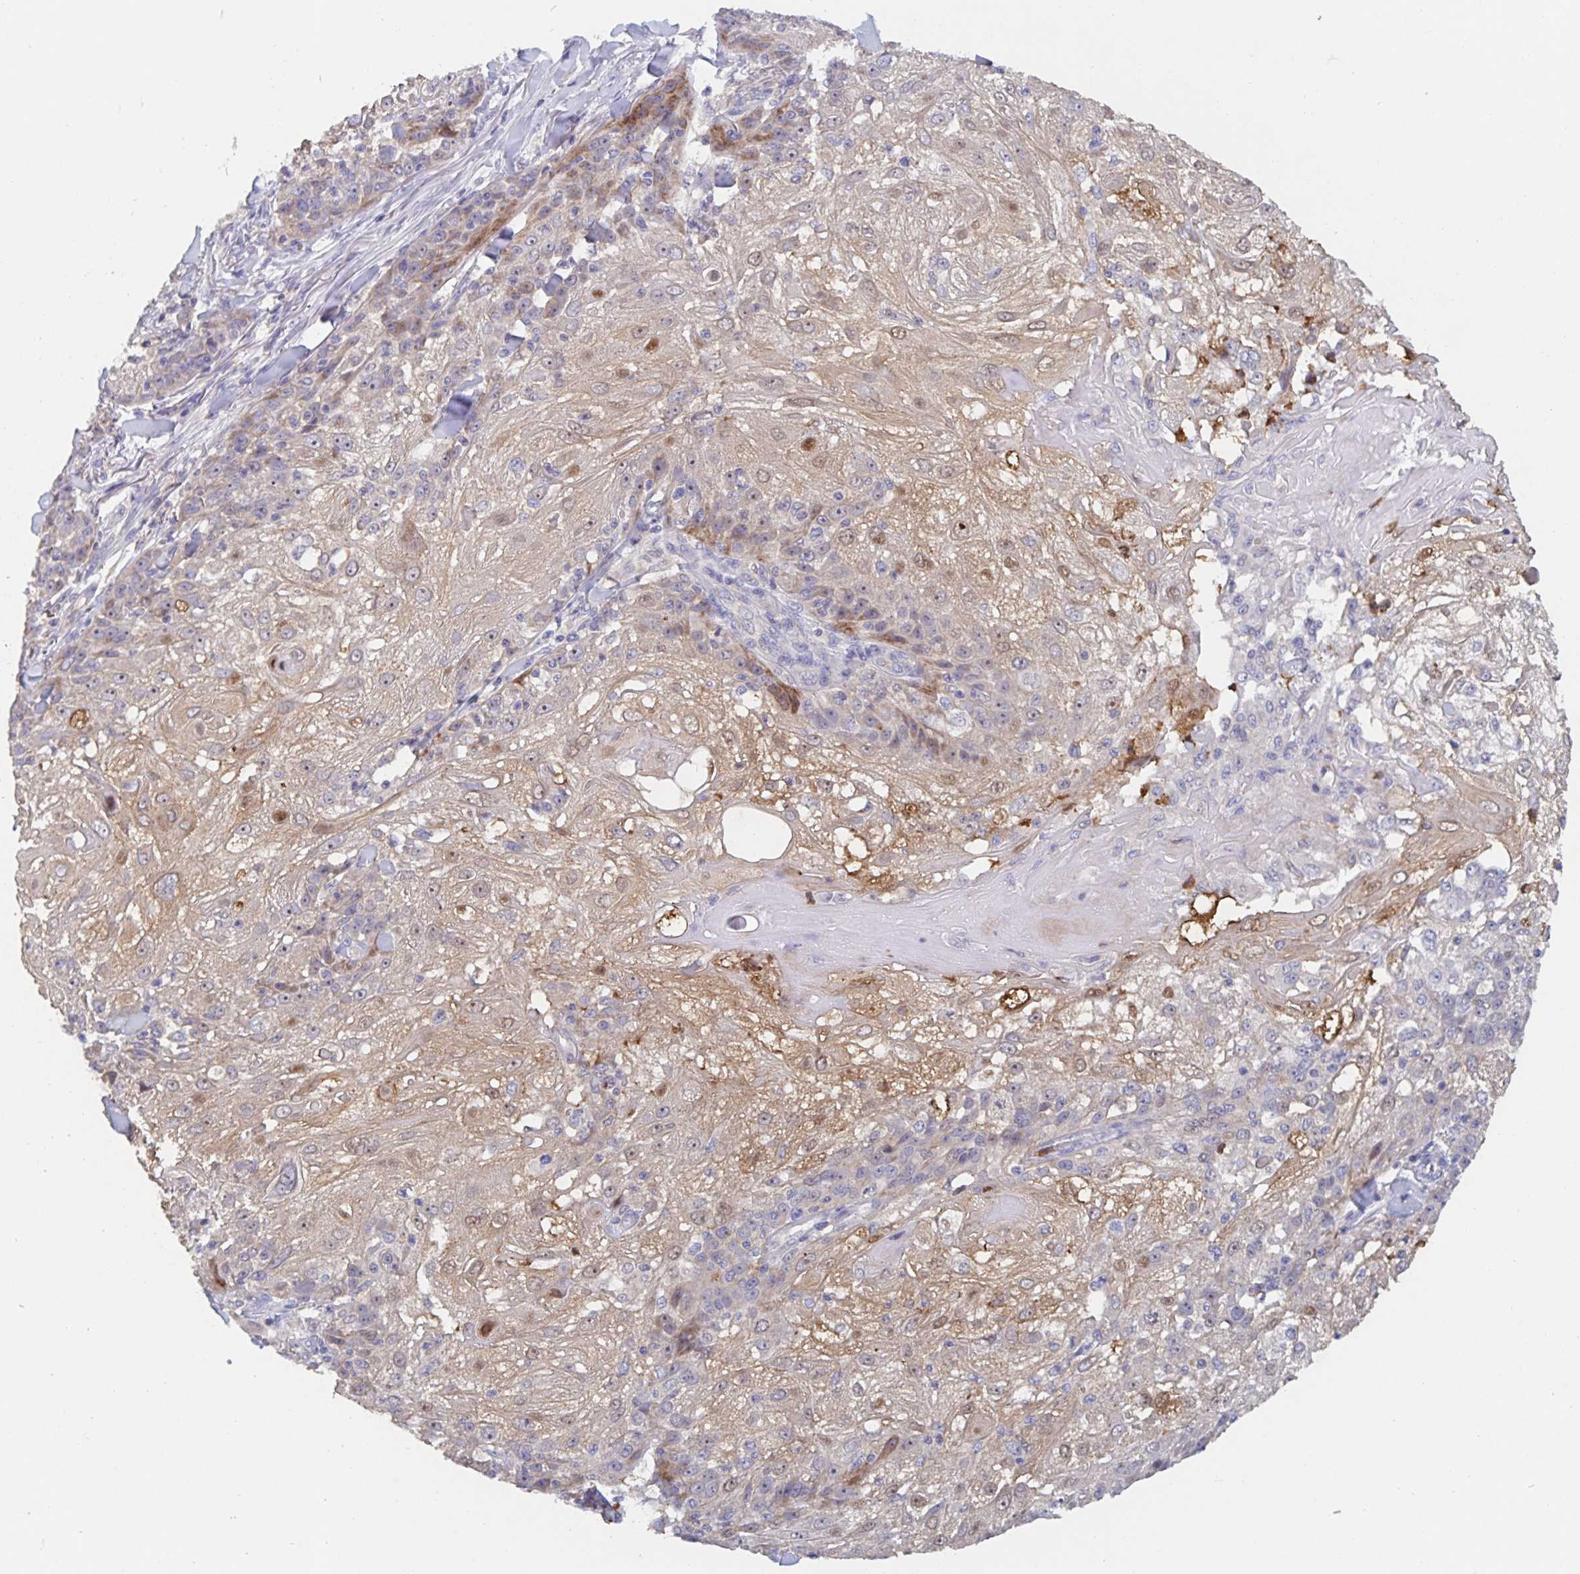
{"staining": {"intensity": "weak", "quantity": ">75%", "location": "cytoplasmic/membranous"}, "tissue": "skin cancer", "cell_type": "Tumor cells", "image_type": "cancer", "snomed": [{"axis": "morphology", "description": "Normal tissue, NOS"}, {"axis": "morphology", "description": "Squamous cell carcinoma, NOS"}, {"axis": "topography", "description": "Skin"}], "caption": "Immunohistochemical staining of human skin squamous cell carcinoma demonstrates weak cytoplasmic/membranous protein positivity in about >75% of tumor cells. The protein of interest is stained brown, and the nuclei are stained in blue (DAB (3,3'-diaminobenzidine) IHC with brightfield microscopy, high magnification).", "gene": "CDC42BPG", "patient": {"sex": "female", "age": 83}}